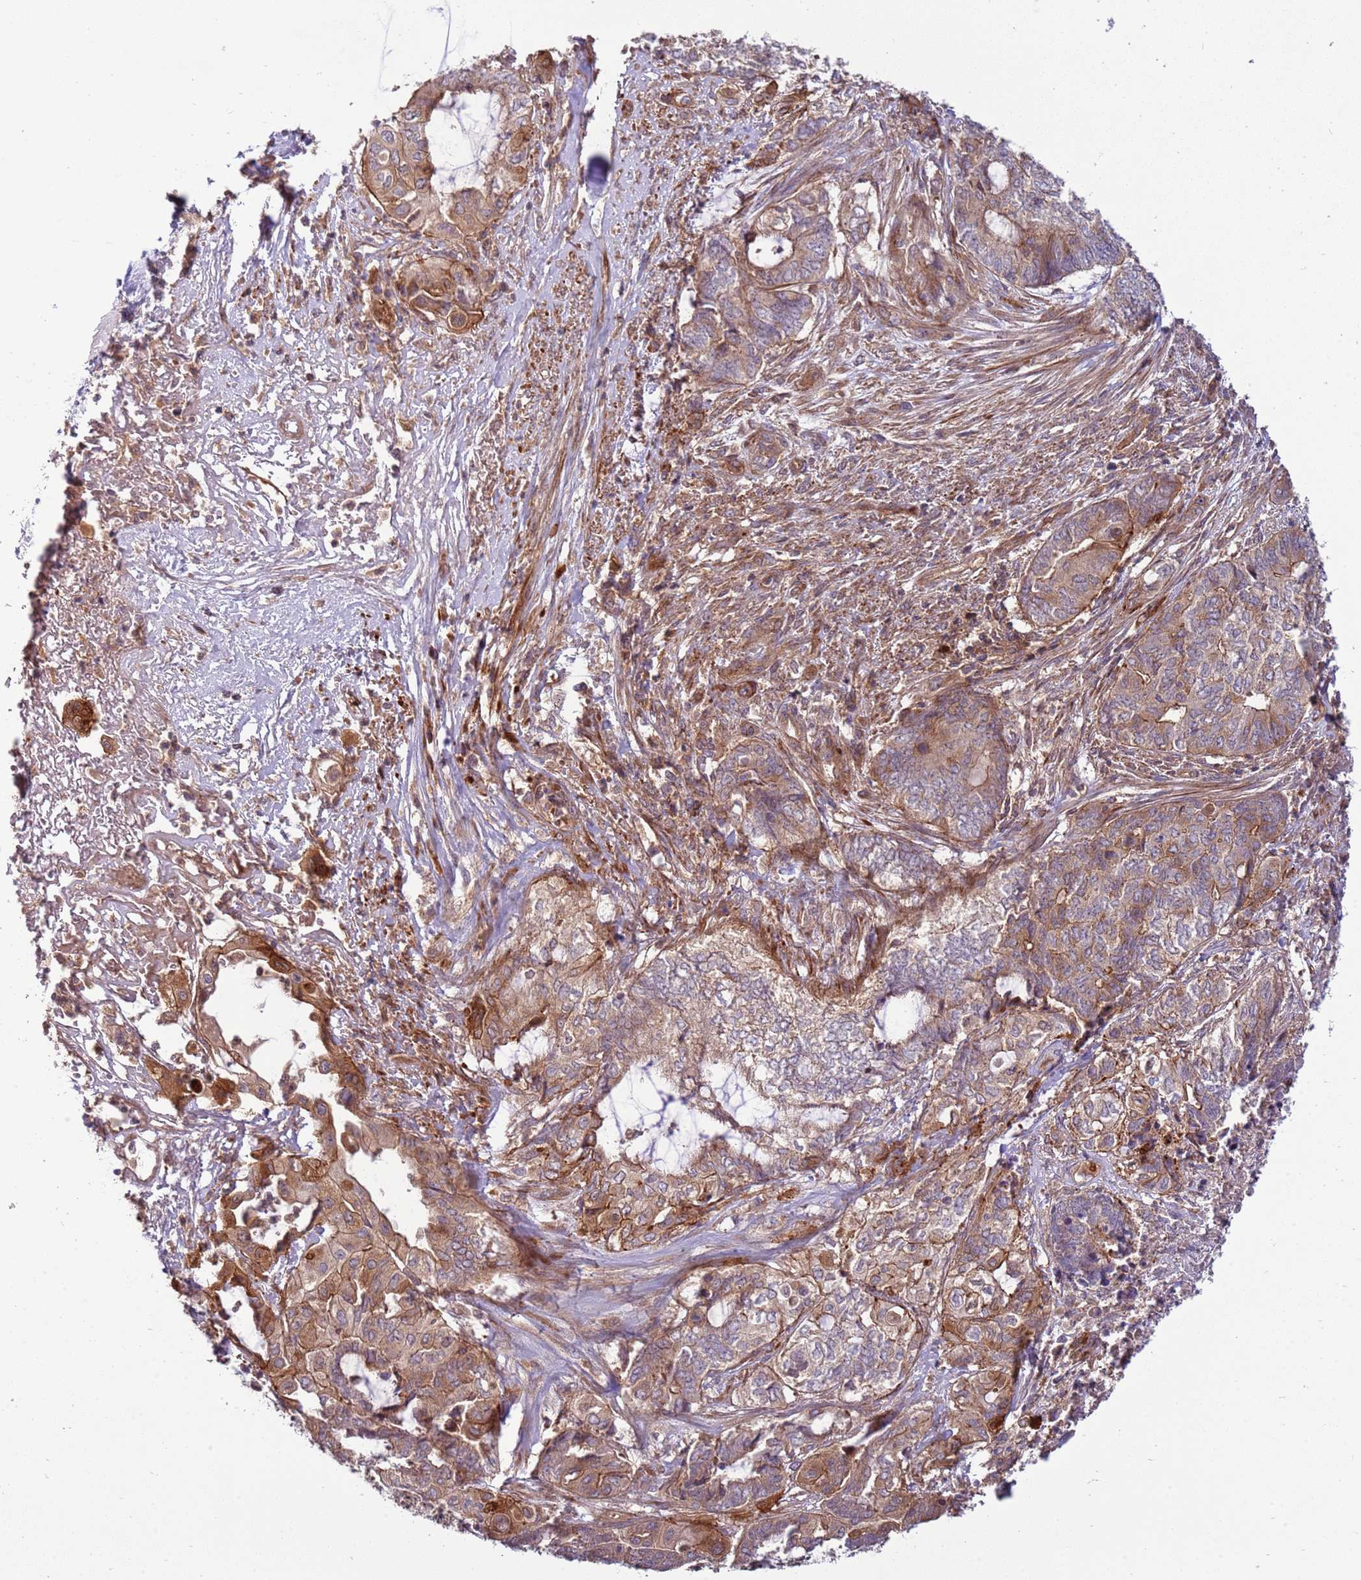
{"staining": {"intensity": "moderate", "quantity": "25%-75%", "location": "cytoplasmic/membranous"}, "tissue": "endometrial cancer", "cell_type": "Tumor cells", "image_type": "cancer", "snomed": [{"axis": "morphology", "description": "Adenocarcinoma, NOS"}, {"axis": "topography", "description": "Uterus"}, {"axis": "topography", "description": "Endometrium"}], "caption": "Immunohistochemical staining of endometrial cancer reveals medium levels of moderate cytoplasmic/membranous protein positivity in about 25%-75% of tumor cells.", "gene": "ZNF624", "patient": {"sex": "female", "age": 70}}